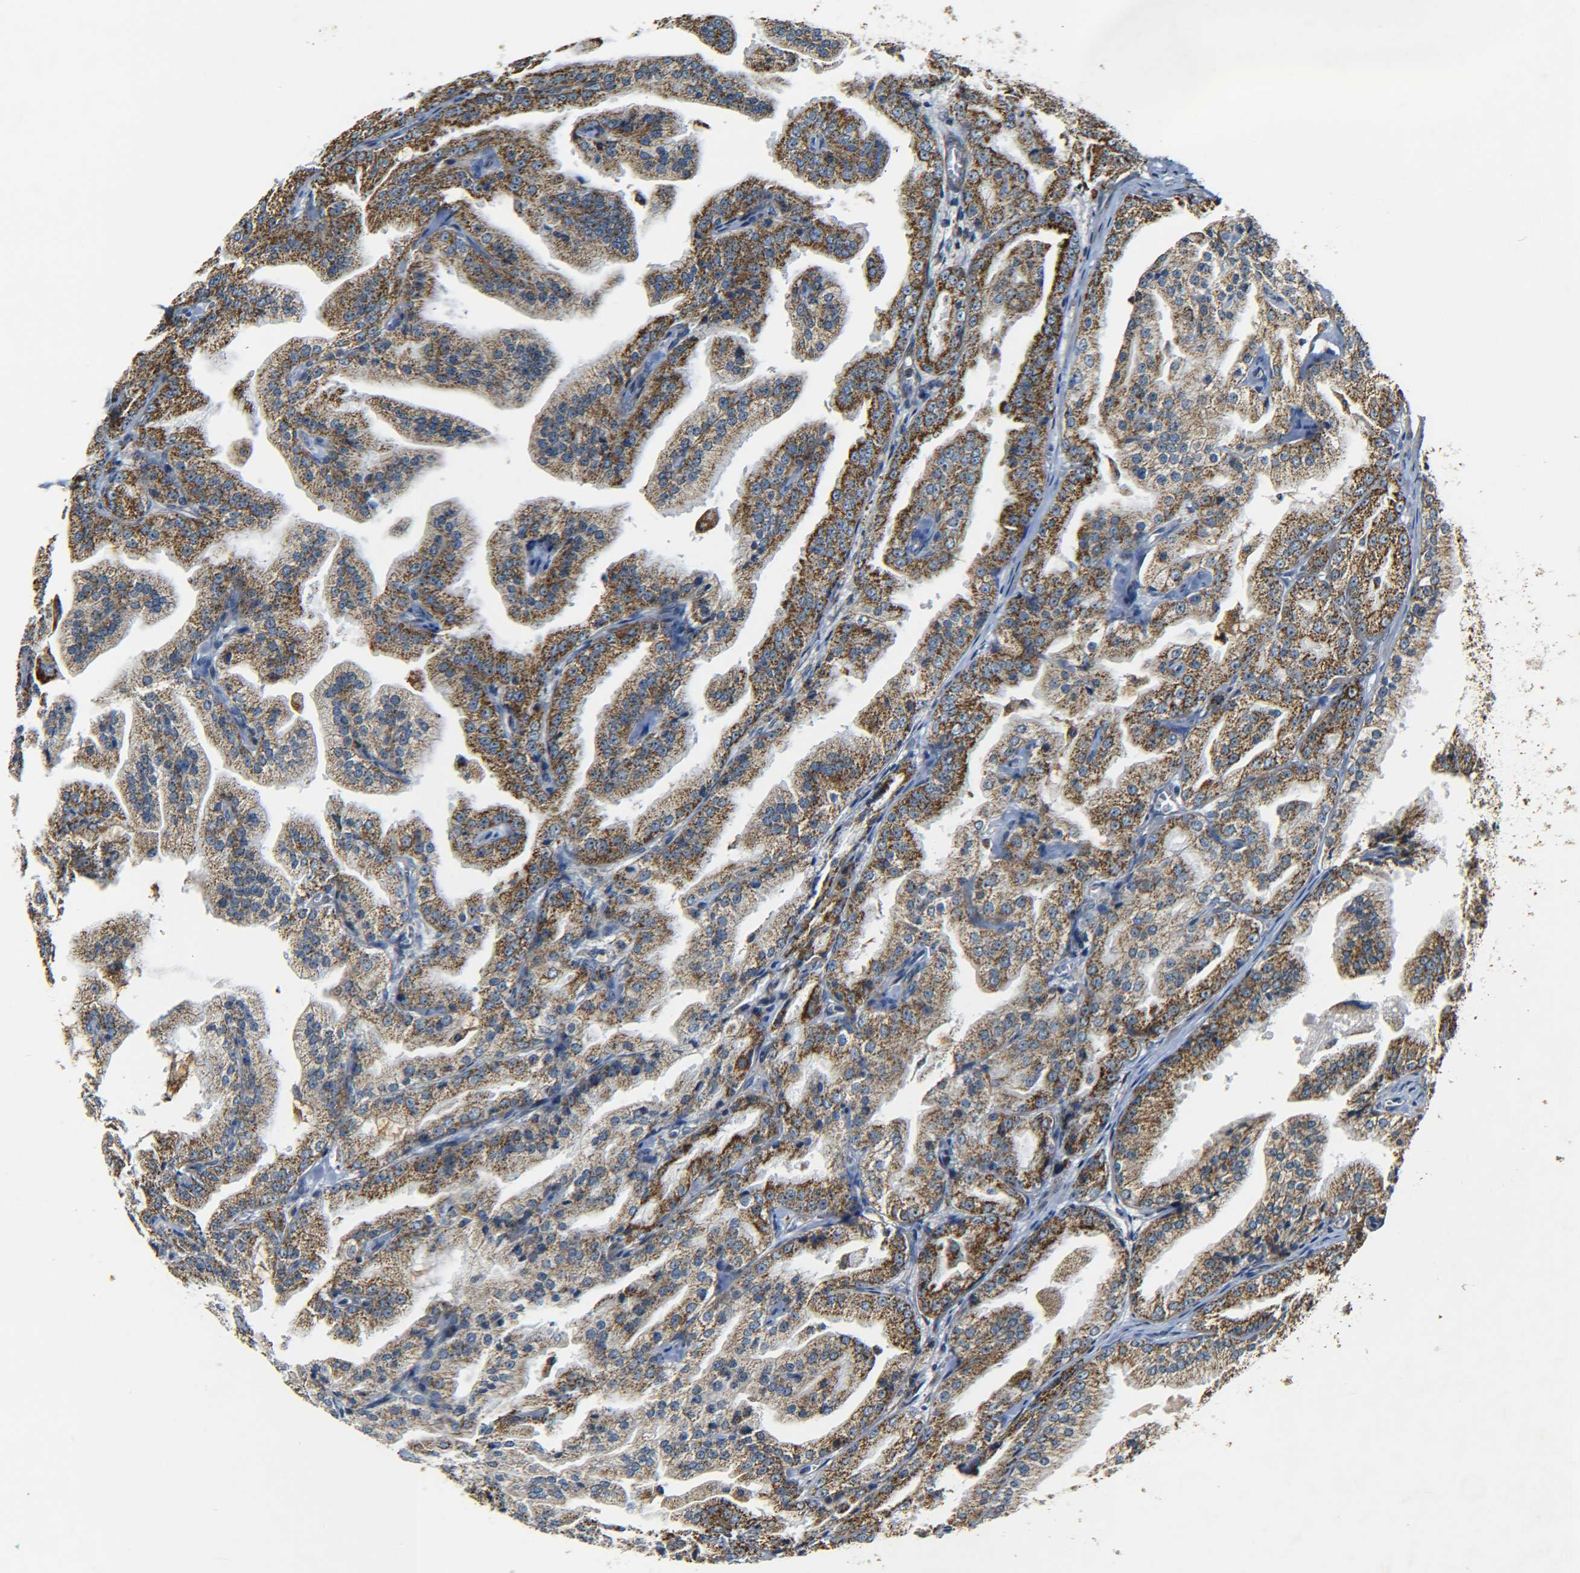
{"staining": {"intensity": "moderate", "quantity": ">75%", "location": "cytoplasmic/membranous"}, "tissue": "prostate cancer", "cell_type": "Tumor cells", "image_type": "cancer", "snomed": [{"axis": "morphology", "description": "Adenocarcinoma, High grade"}, {"axis": "topography", "description": "Prostate"}], "caption": "DAB immunohistochemical staining of prostate adenocarcinoma (high-grade) shows moderate cytoplasmic/membranous protein positivity in approximately >75% of tumor cells. Immunohistochemistry stains the protein of interest in brown and the nuclei are stained blue.", "gene": "NR3C2", "patient": {"sex": "male", "age": 61}}